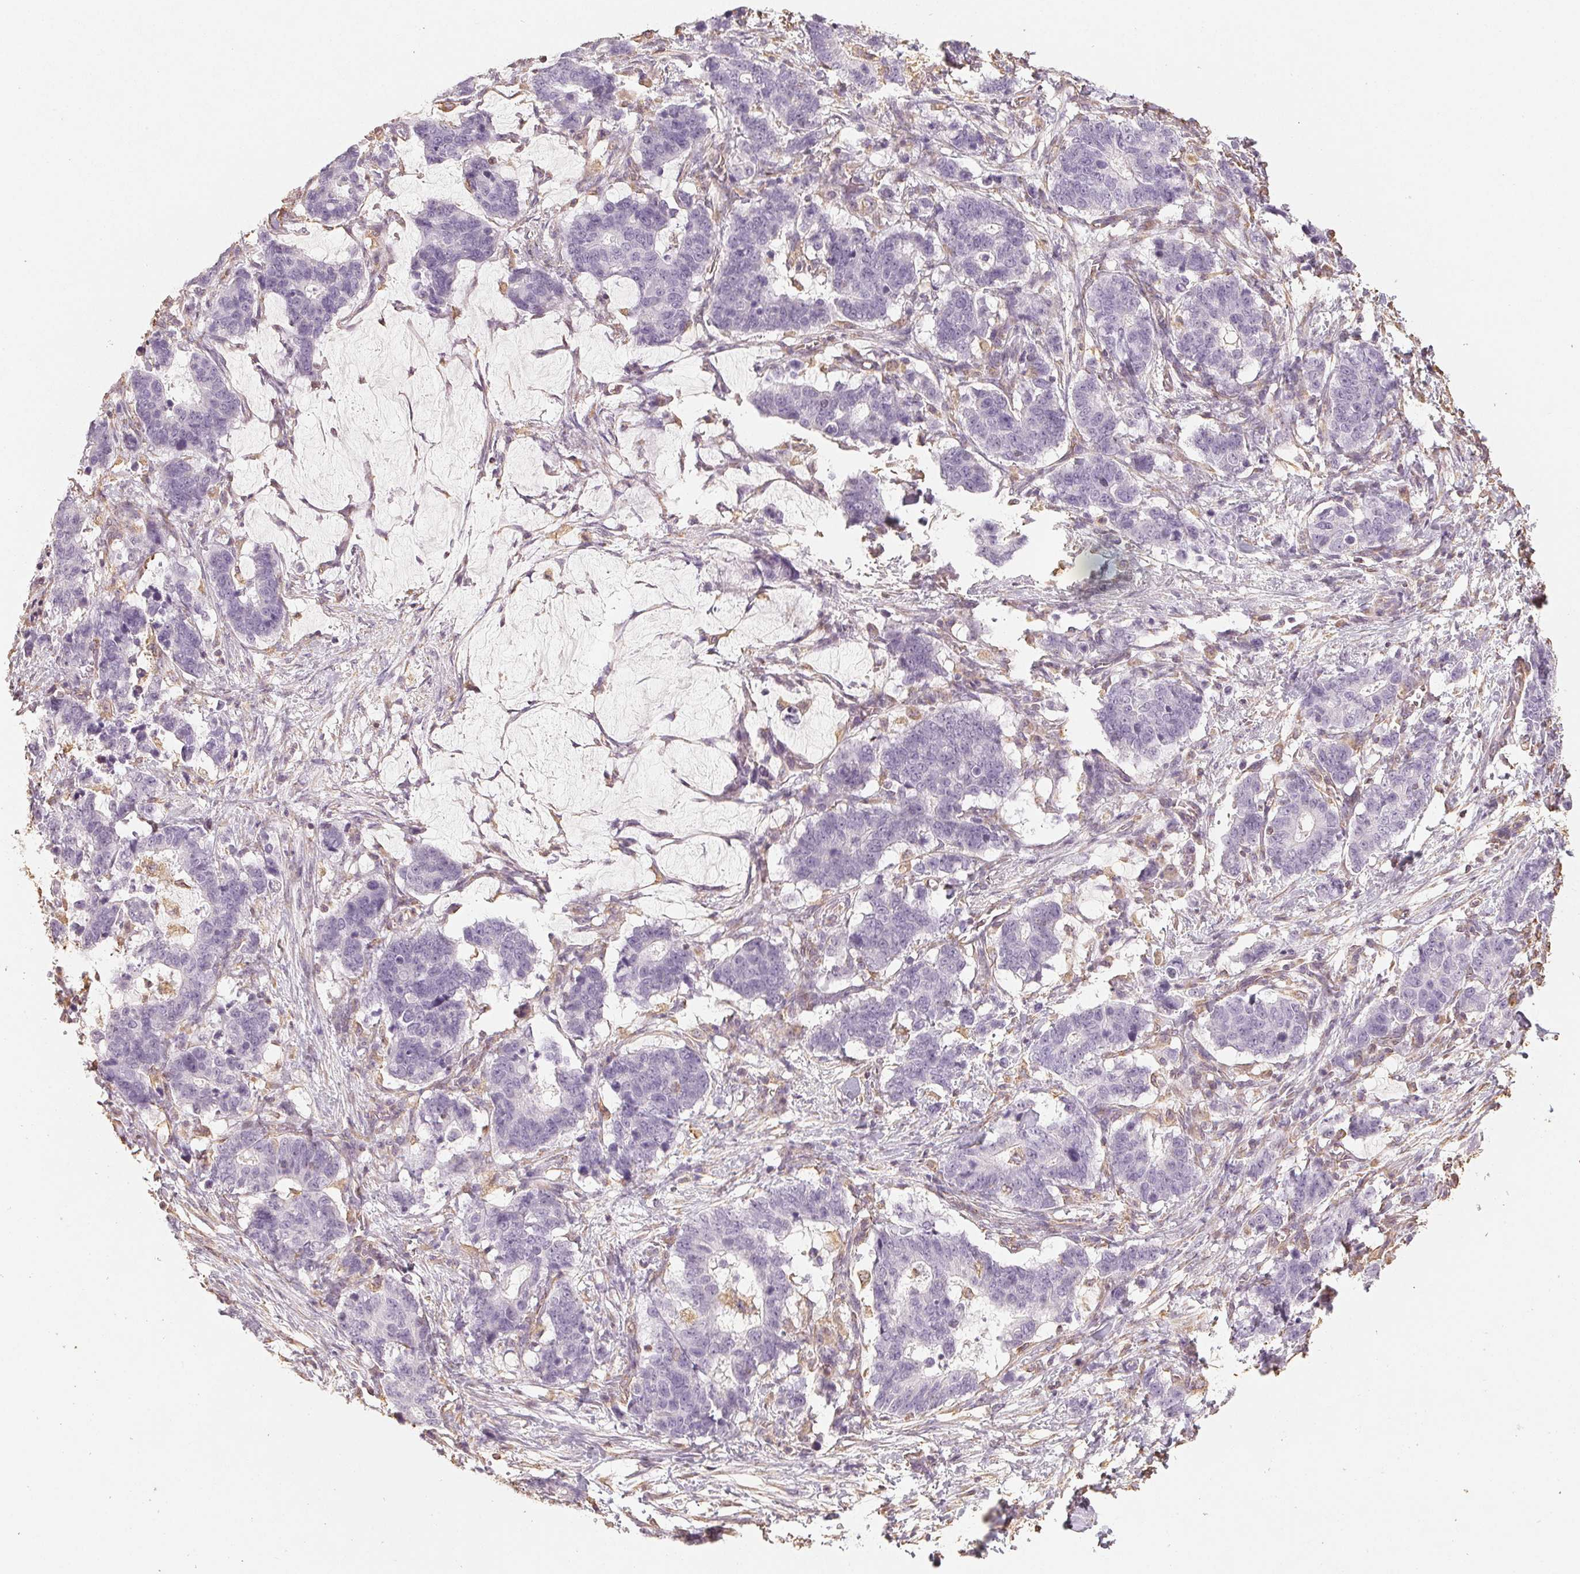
{"staining": {"intensity": "negative", "quantity": "none", "location": "none"}, "tissue": "stomach cancer", "cell_type": "Tumor cells", "image_type": "cancer", "snomed": [{"axis": "morphology", "description": "Normal tissue, NOS"}, {"axis": "morphology", "description": "Adenocarcinoma, NOS"}, {"axis": "topography", "description": "Stomach"}], "caption": "IHC image of stomach adenocarcinoma stained for a protein (brown), which exhibits no staining in tumor cells. (DAB immunohistochemistry (IHC), high magnification).", "gene": "COL7A1", "patient": {"sex": "female", "age": 64}}